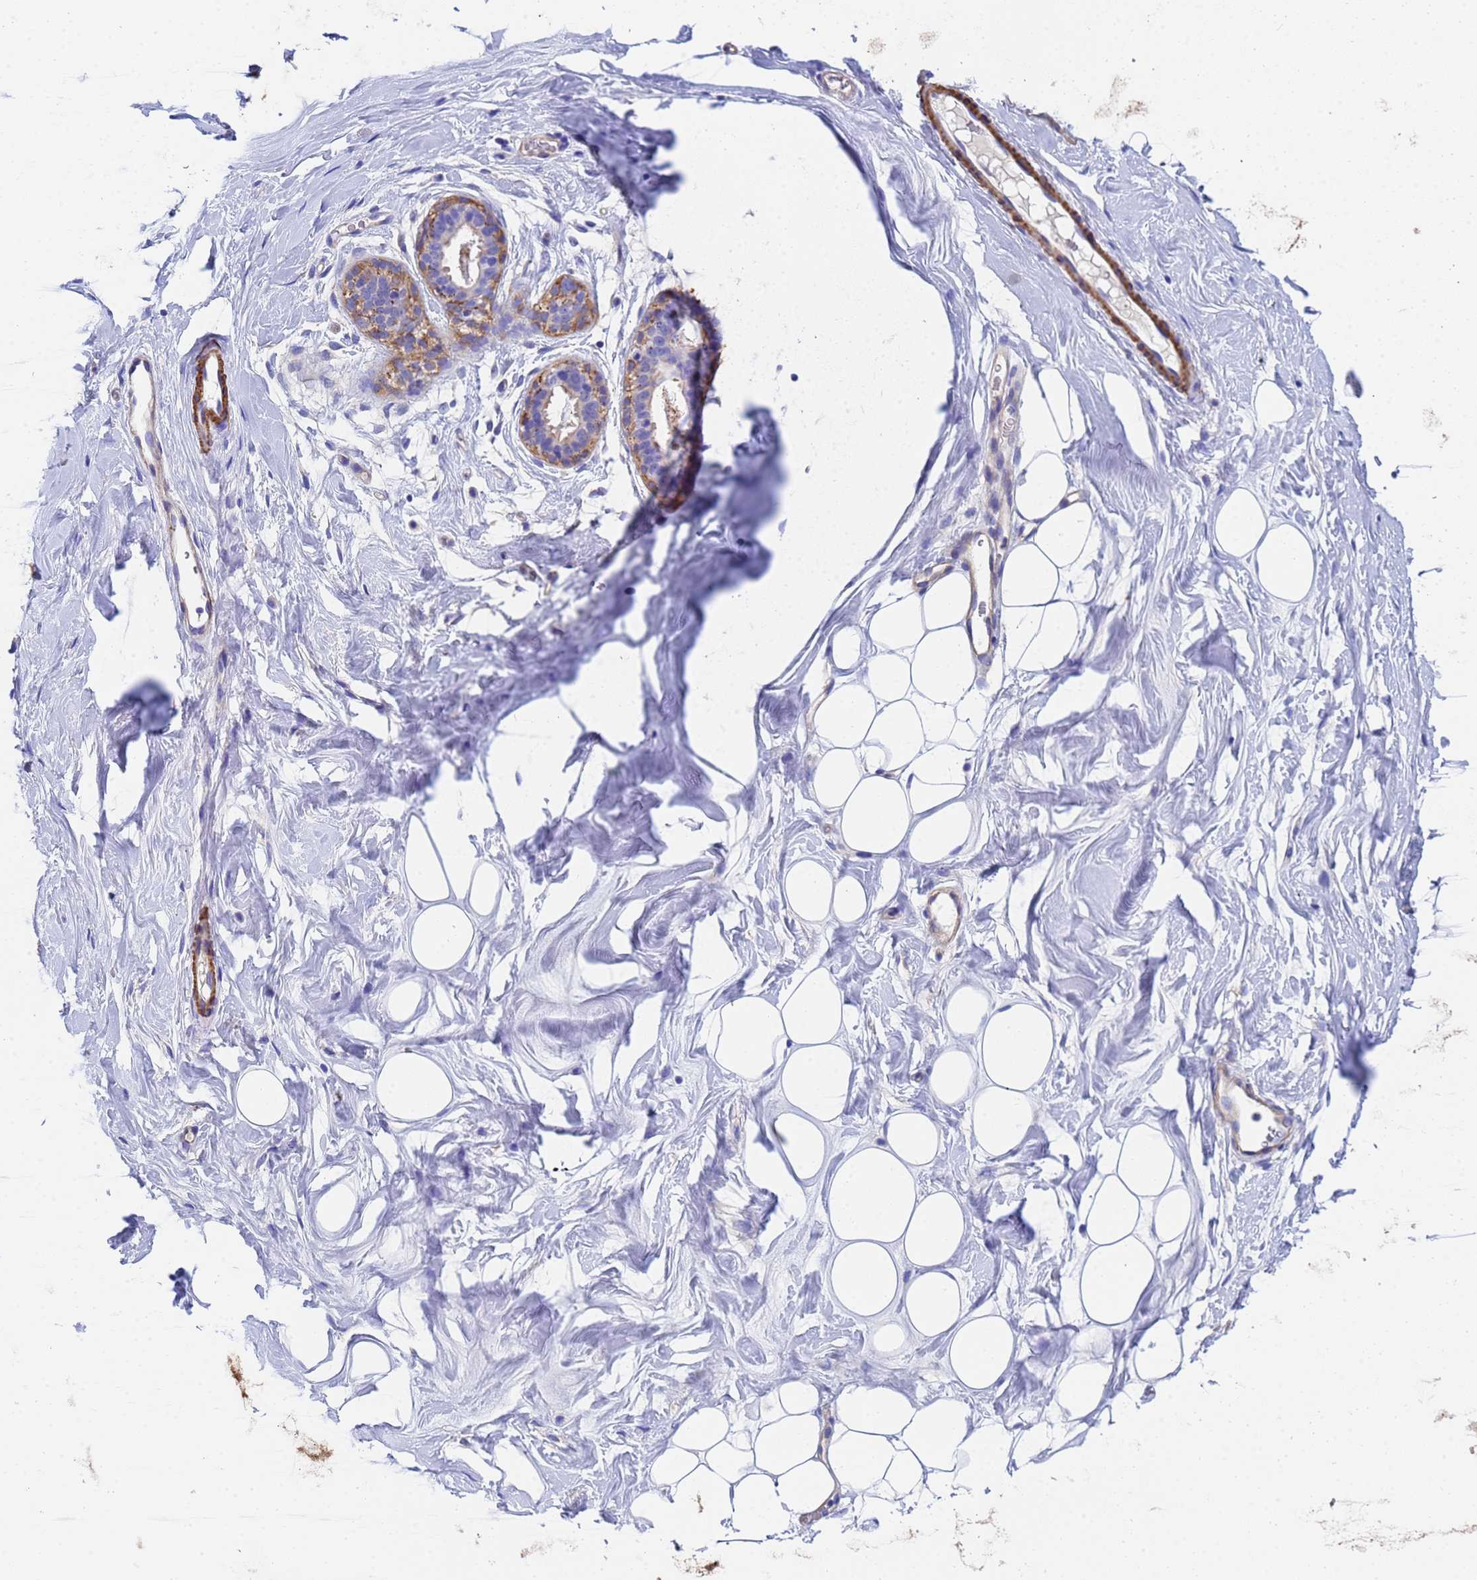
{"staining": {"intensity": "negative", "quantity": "none", "location": "none"}, "tissue": "adipose tissue", "cell_type": "Adipocytes", "image_type": "normal", "snomed": [{"axis": "morphology", "description": "Normal tissue, NOS"}, {"axis": "topography", "description": "Breast"}], "caption": "DAB (3,3'-diaminobenzidine) immunohistochemical staining of normal adipose tissue displays no significant staining in adipocytes.", "gene": "CST1", "patient": {"sex": "female", "age": 26}}